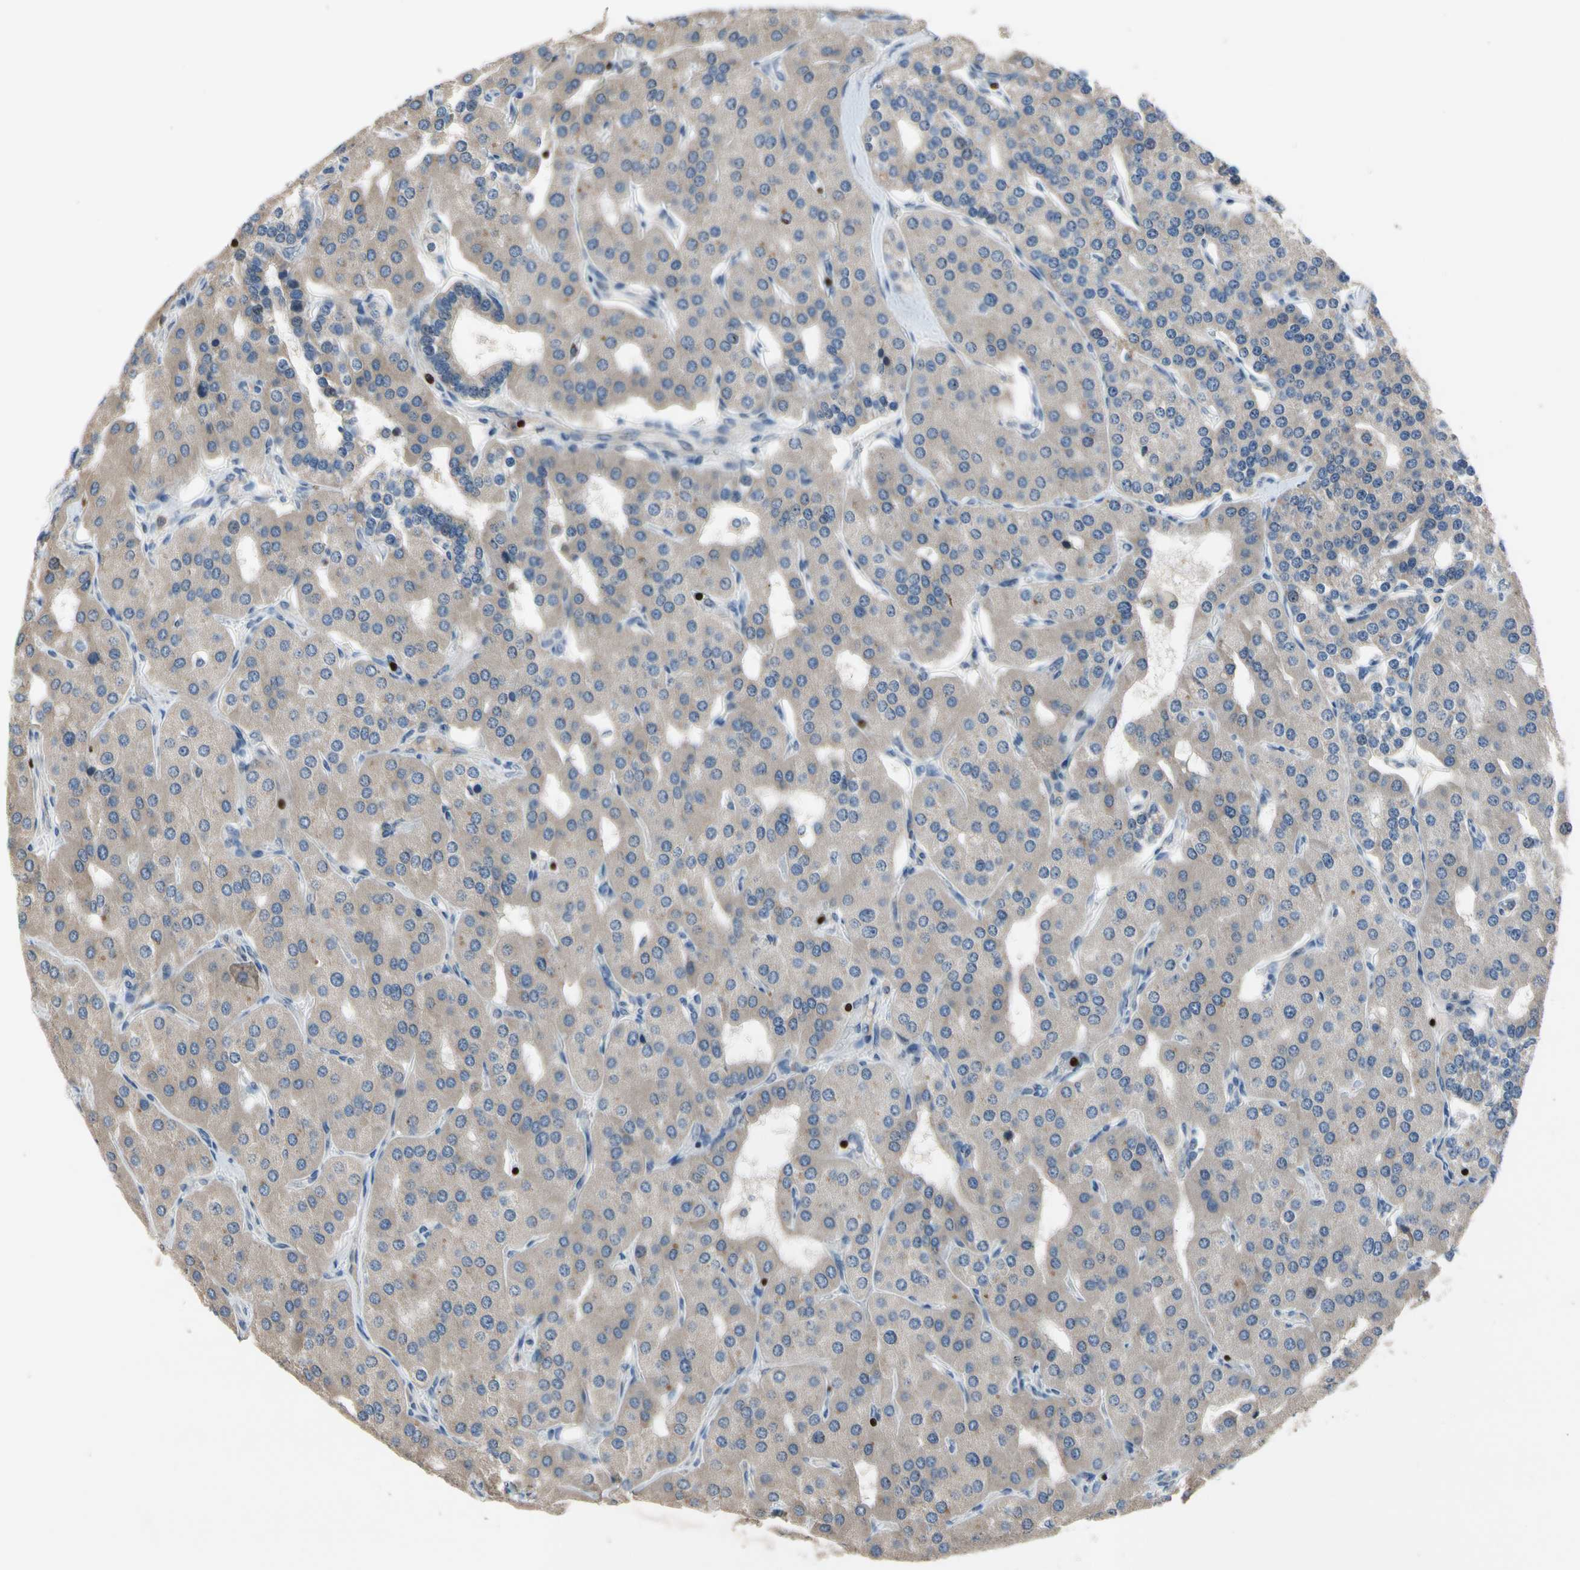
{"staining": {"intensity": "weak", "quantity": "25%-75%", "location": "cytoplasmic/membranous"}, "tissue": "parathyroid gland", "cell_type": "Glandular cells", "image_type": "normal", "snomed": [{"axis": "morphology", "description": "Normal tissue, NOS"}, {"axis": "morphology", "description": "Adenoma, NOS"}, {"axis": "topography", "description": "Parathyroid gland"}], "caption": "Weak cytoplasmic/membranous expression is present in approximately 25%-75% of glandular cells in benign parathyroid gland. The staining is performed using DAB (3,3'-diaminobenzidine) brown chromogen to label protein expression. The nuclei are counter-stained blue using hematoxylin.", "gene": "TBX21", "patient": {"sex": "female", "age": 86}}